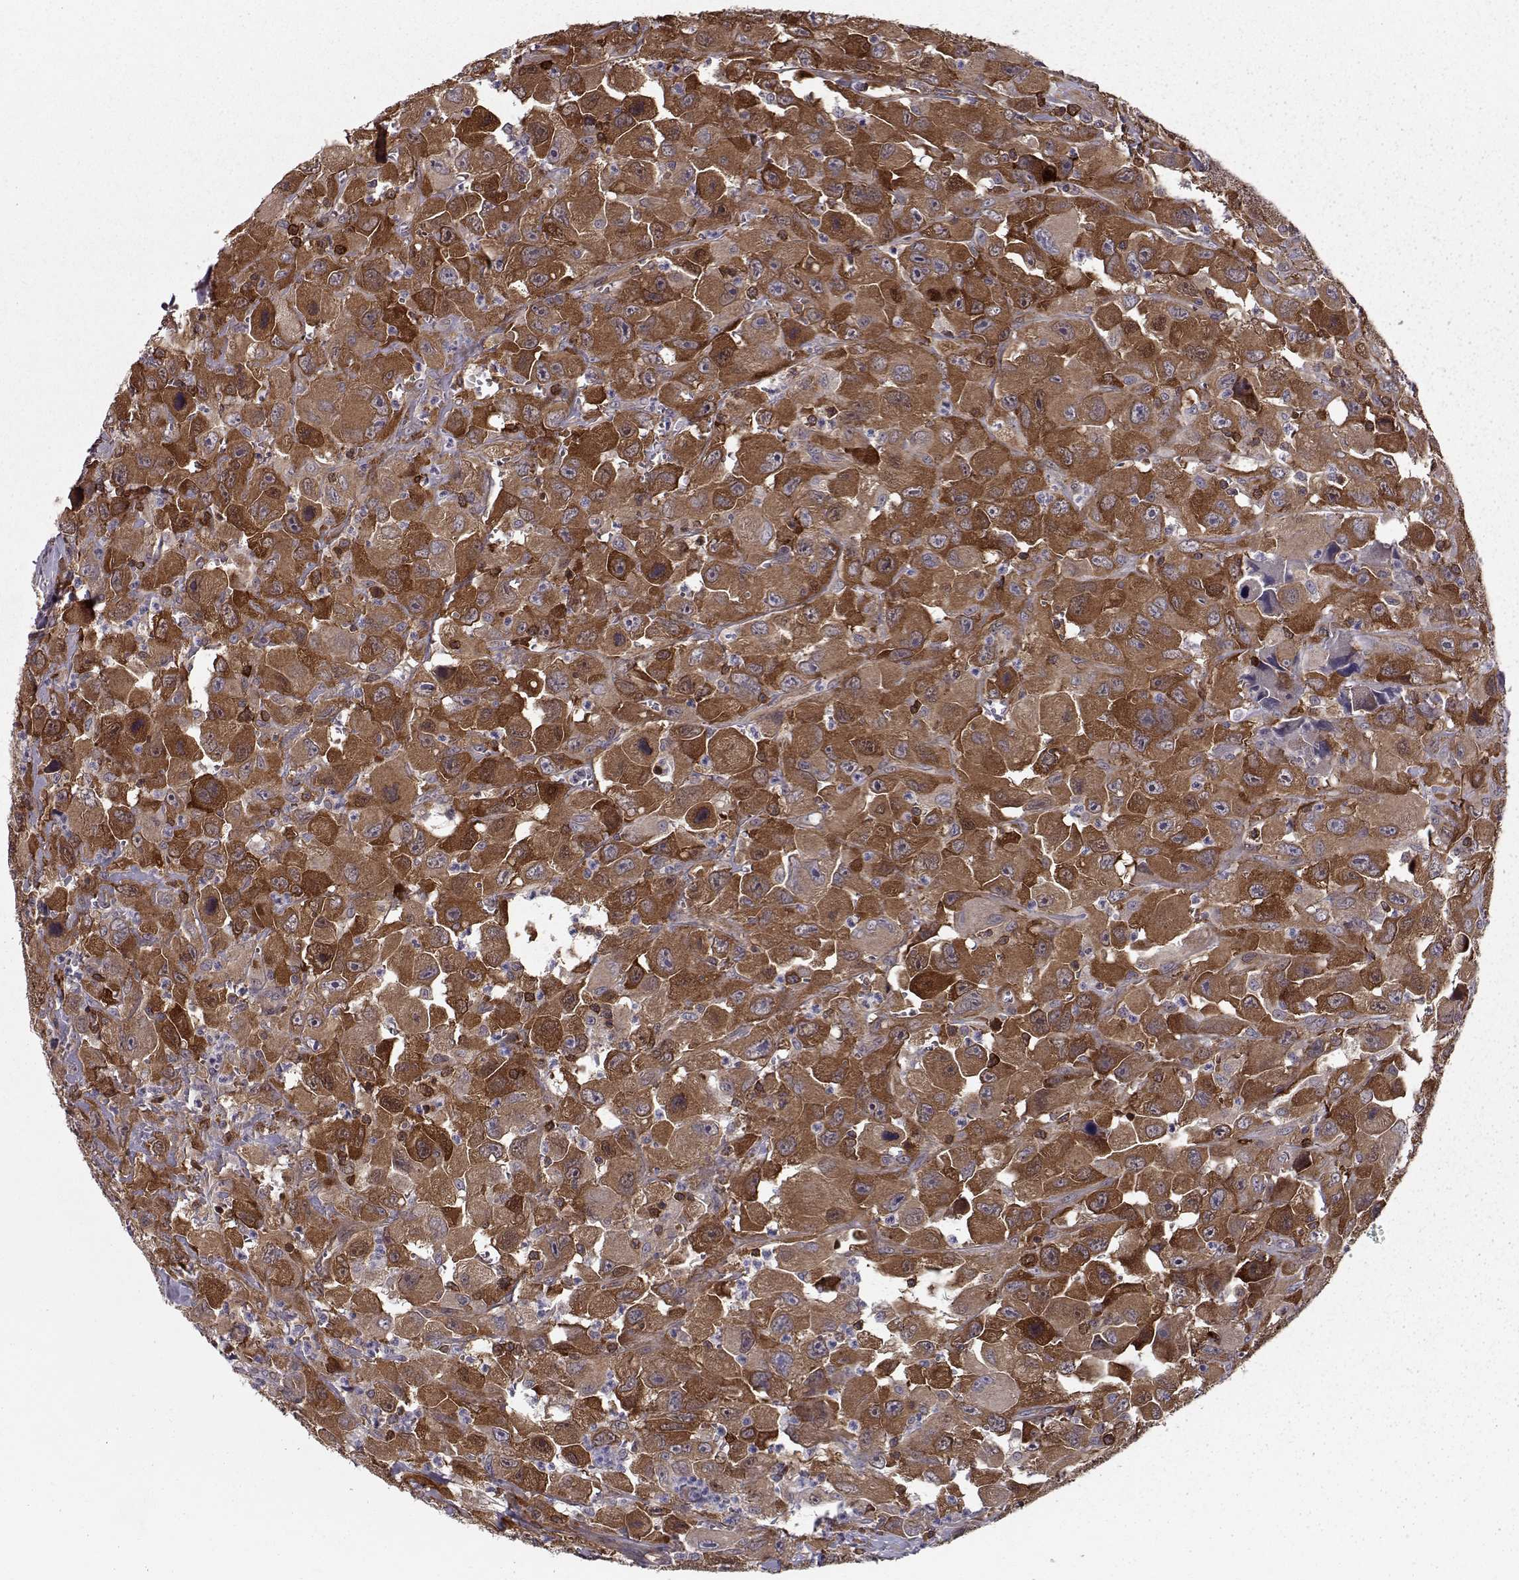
{"staining": {"intensity": "strong", "quantity": ">75%", "location": "cytoplasmic/membranous"}, "tissue": "head and neck cancer", "cell_type": "Tumor cells", "image_type": "cancer", "snomed": [{"axis": "morphology", "description": "Squamous cell carcinoma, NOS"}, {"axis": "morphology", "description": "Squamous cell carcinoma, metastatic, NOS"}, {"axis": "topography", "description": "Oral tissue"}, {"axis": "topography", "description": "Head-Neck"}], "caption": "The image displays immunohistochemical staining of head and neck cancer (squamous cell carcinoma). There is strong cytoplasmic/membranous expression is seen in approximately >75% of tumor cells.", "gene": "RANBP1", "patient": {"sex": "female", "age": 85}}